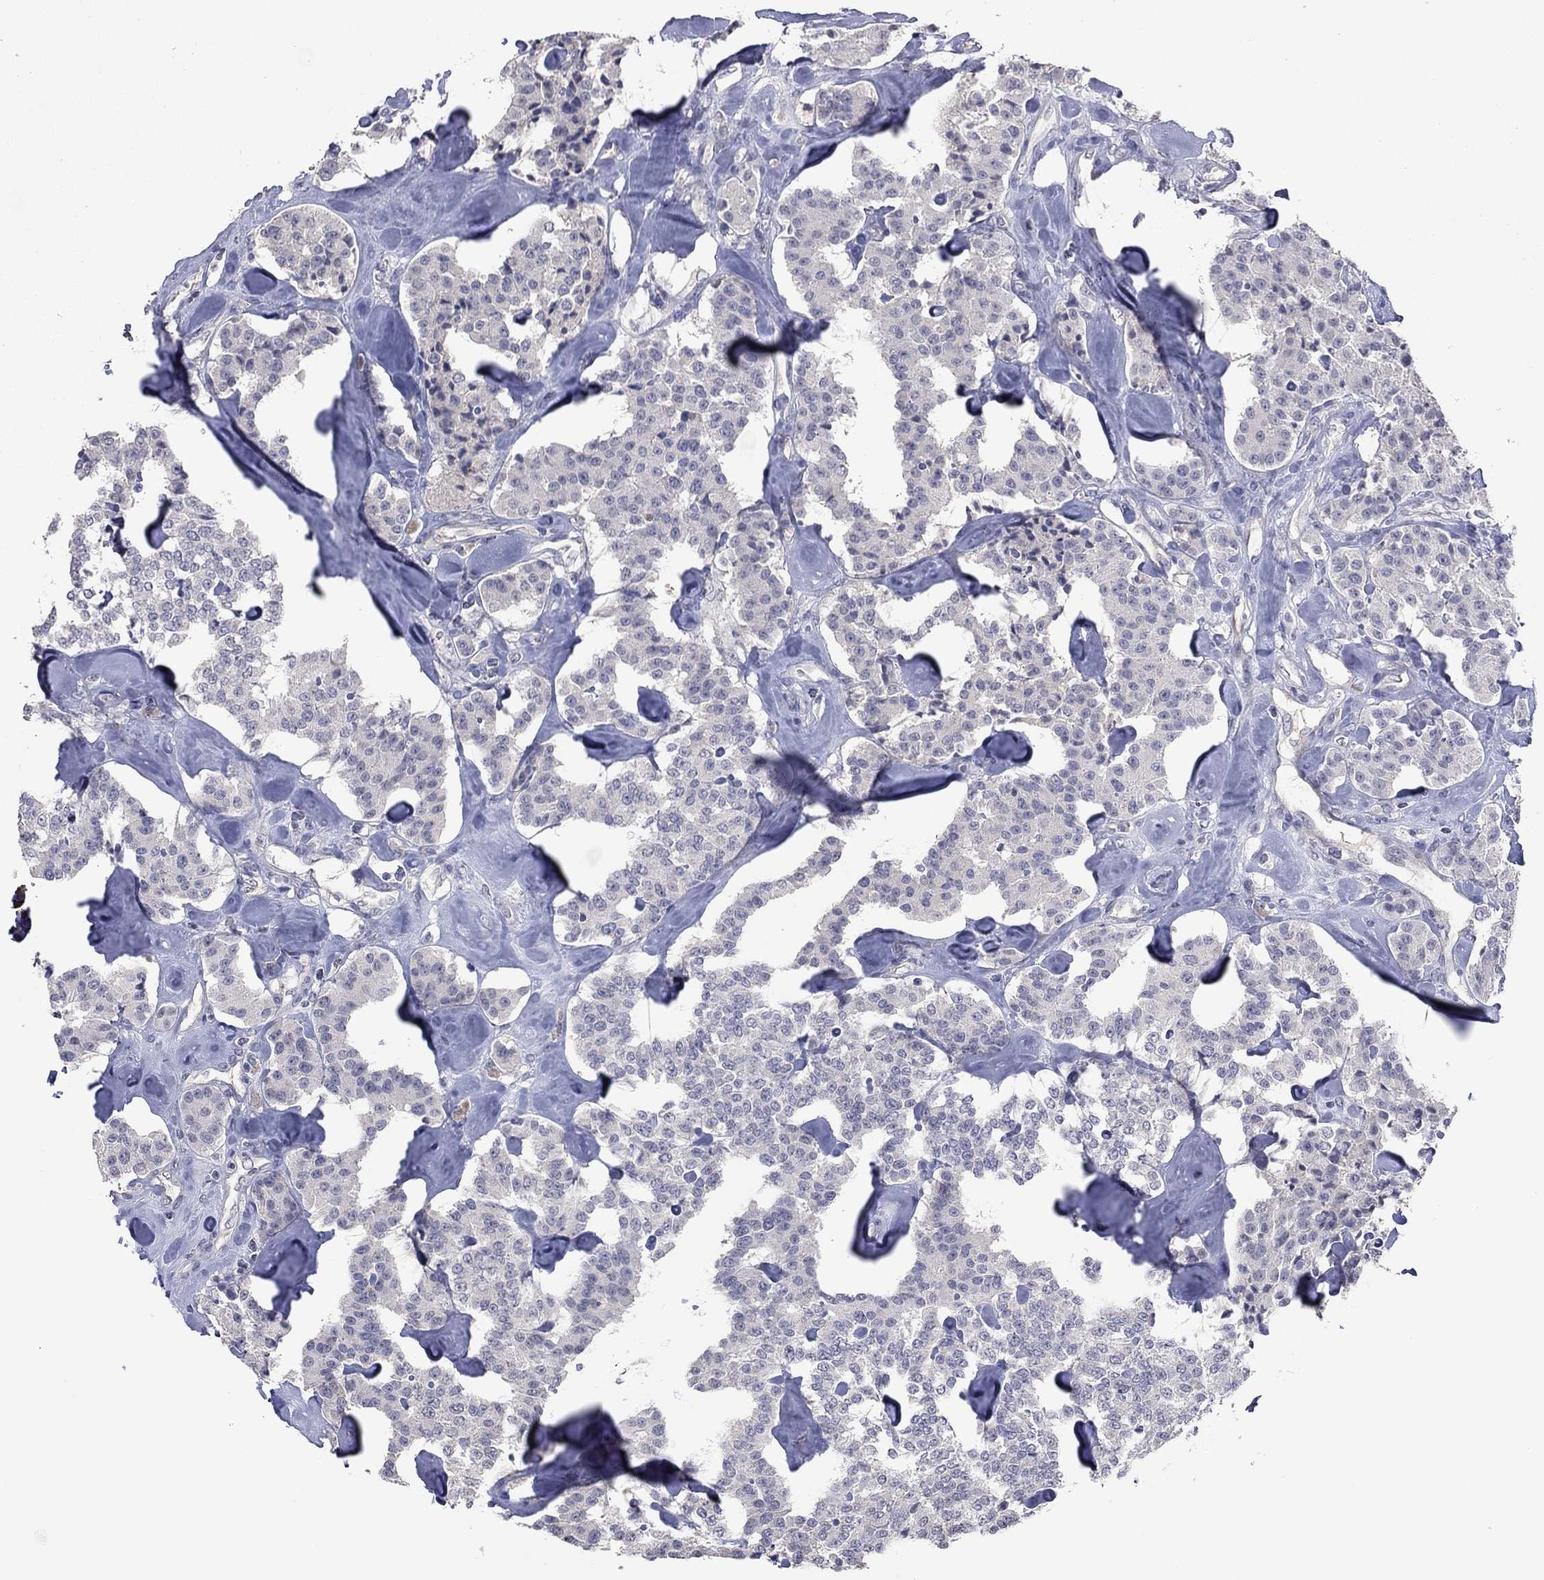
{"staining": {"intensity": "negative", "quantity": "none", "location": "none"}, "tissue": "carcinoid", "cell_type": "Tumor cells", "image_type": "cancer", "snomed": [{"axis": "morphology", "description": "Carcinoid, malignant, NOS"}, {"axis": "topography", "description": "Pancreas"}], "caption": "This is a image of immunohistochemistry staining of carcinoid (malignant), which shows no positivity in tumor cells.", "gene": "IP6K3", "patient": {"sex": "male", "age": 41}}